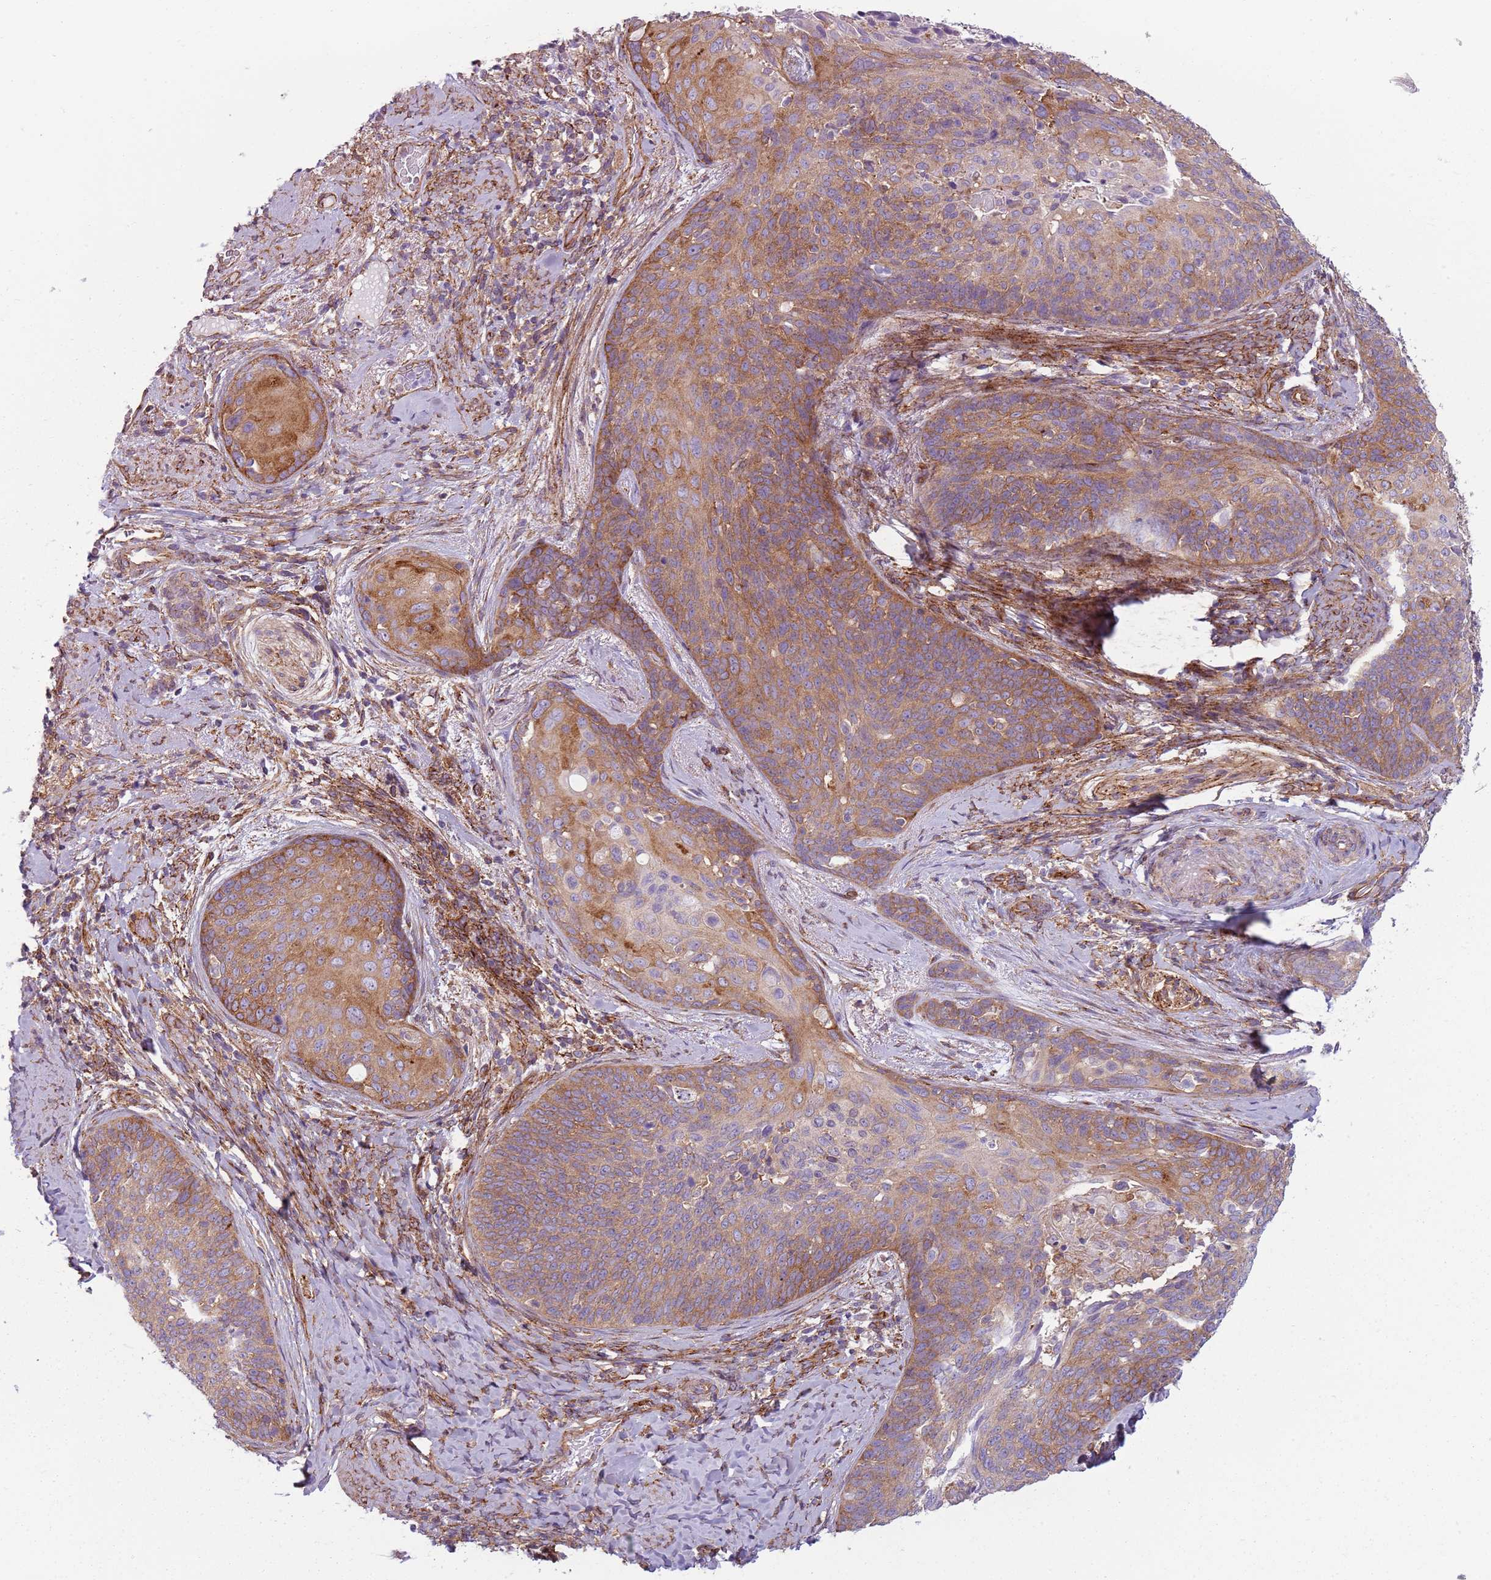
{"staining": {"intensity": "moderate", "quantity": ">75%", "location": "cytoplasmic/membranous"}, "tissue": "cervical cancer", "cell_type": "Tumor cells", "image_type": "cancer", "snomed": [{"axis": "morphology", "description": "Squamous cell carcinoma, NOS"}, {"axis": "topography", "description": "Cervix"}], "caption": "Immunohistochemistry of human cervical cancer exhibits medium levels of moderate cytoplasmic/membranous staining in approximately >75% of tumor cells.", "gene": "SNX1", "patient": {"sex": "female", "age": 50}}